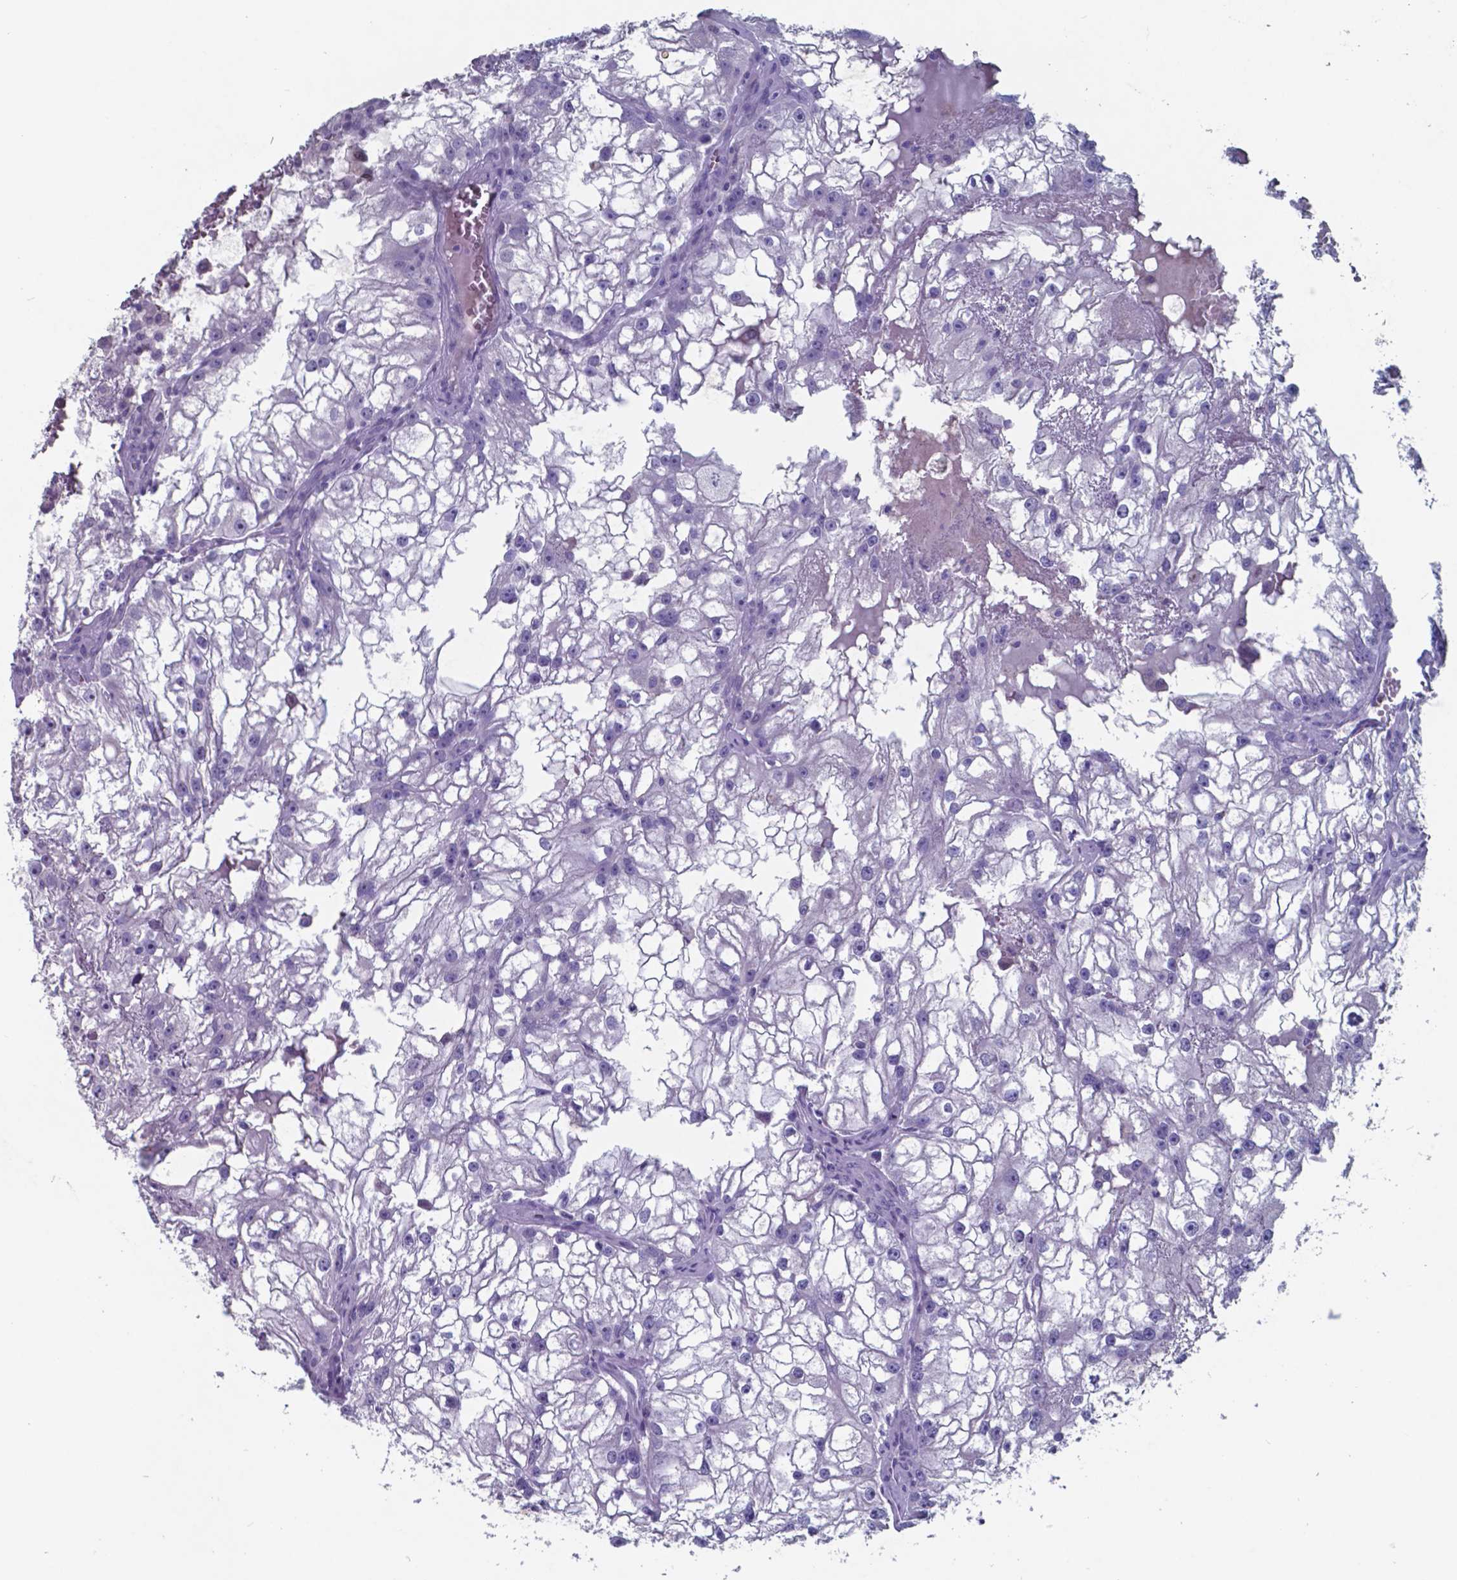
{"staining": {"intensity": "negative", "quantity": "none", "location": "none"}, "tissue": "renal cancer", "cell_type": "Tumor cells", "image_type": "cancer", "snomed": [{"axis": "morphology", "description": "Adenocarcinoma, NOS"}, {"axis": "topography", "description": "Kidney"}], "caption": "The image displays no significant staining in tumor cells of adenocarcinoma (renal).", "gene": "TTR", "patient": {"sex": "male", "age": 59}}